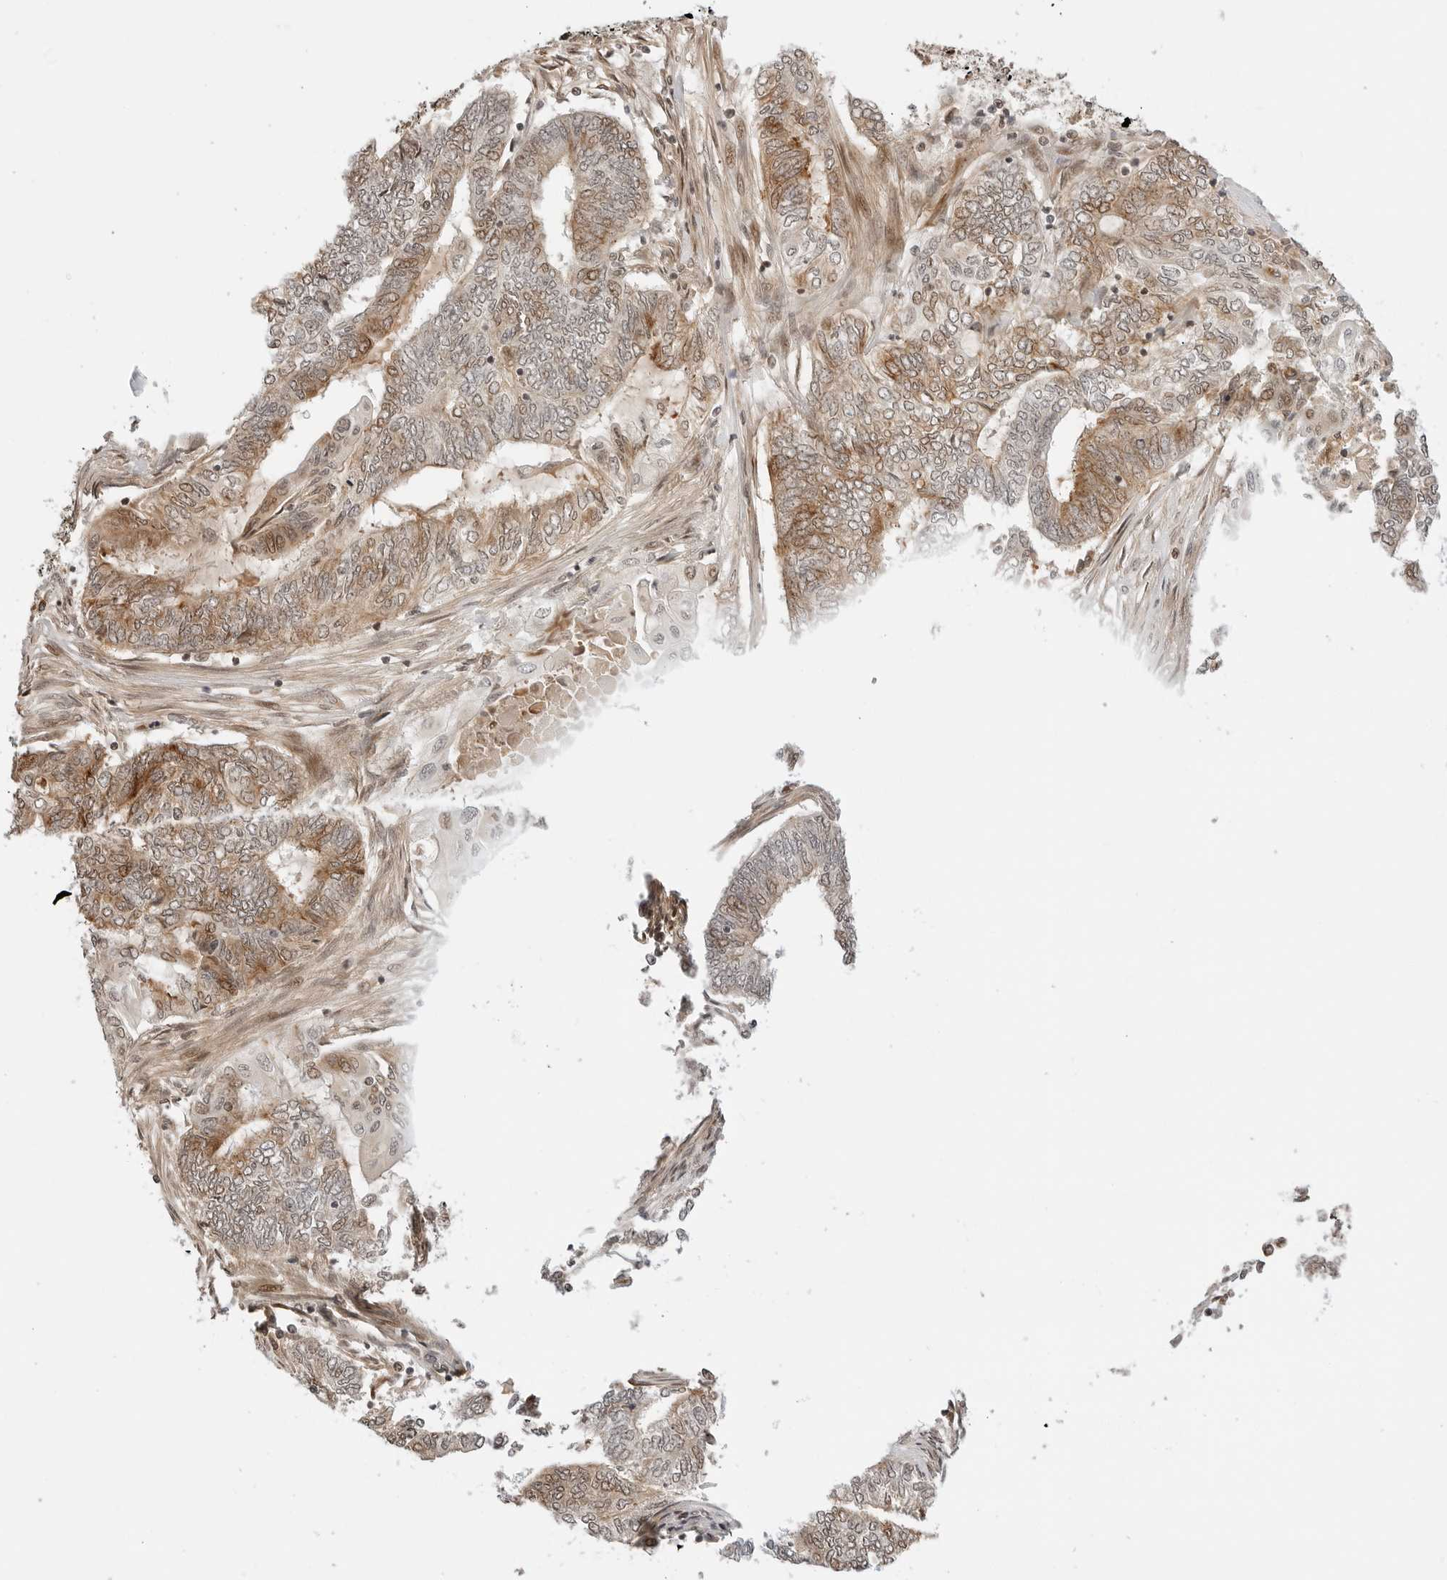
{"staining": {"intensity": "moderate", "quantity": "25%-75%", "location": "cytoplasmic/membranous,nuclear"}, "tissue": "endometrial cancer", "cell_type": "Tumor cells", "image_type": "cancer", "snomed": [{"axis": "morphology", "description": "Adenocarcinoma, NOS"}, {"axis": "topography", "description": "Uterus"}, {"axis": "topography", "description": "Endometrium"}], "caption": "DAB immunohistochemical staining of endometrial adenocarcinoma reveals moderate cytoplasmic/membranous and nuclear protein expression in approximately 25%-75% of tumor cells. Immunohistochemistry stains the protein of interest in brown and the nuclei are stained blue.", "gene": "GEM", "patient": {"sex": "female", "age": 70}}